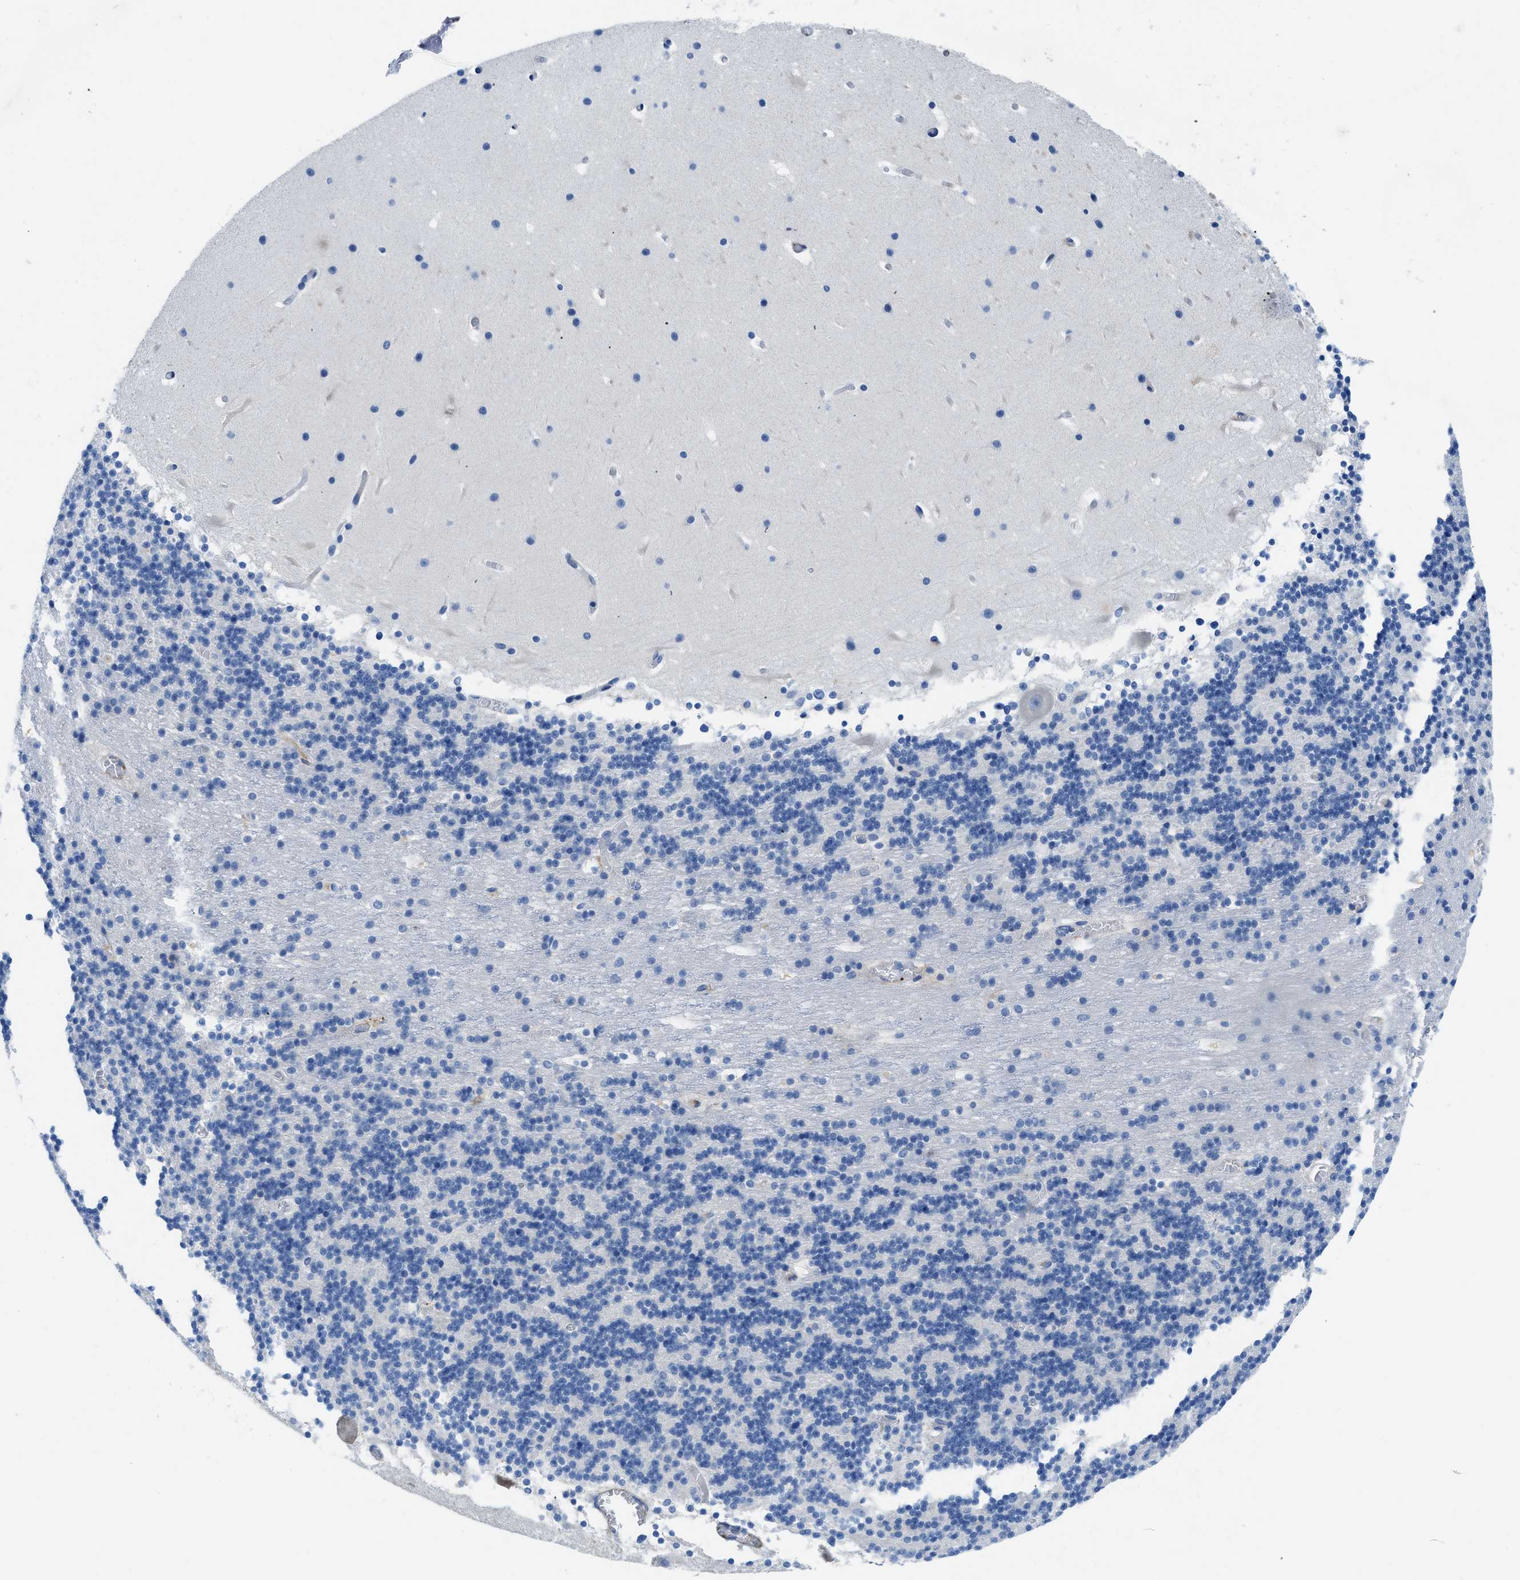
{"staining": {"intensity": "negative", "quantity": "none", "location": "none"}, "tissue": "cerebellum", "cell_type": "Cells in granular layer", "image_type": "normal", "snomed": [{"axis": "morphology", "description": "Normal tissue, NOS"}, {"axis": "topography", "description": "Cerebellum"}], "caption": "A histopathology image of cerebellum stained for a protein shows no brown staining in cells in granular layer.", "gene": "XCR1", "patient": {"sex": "male", "age": 45}}